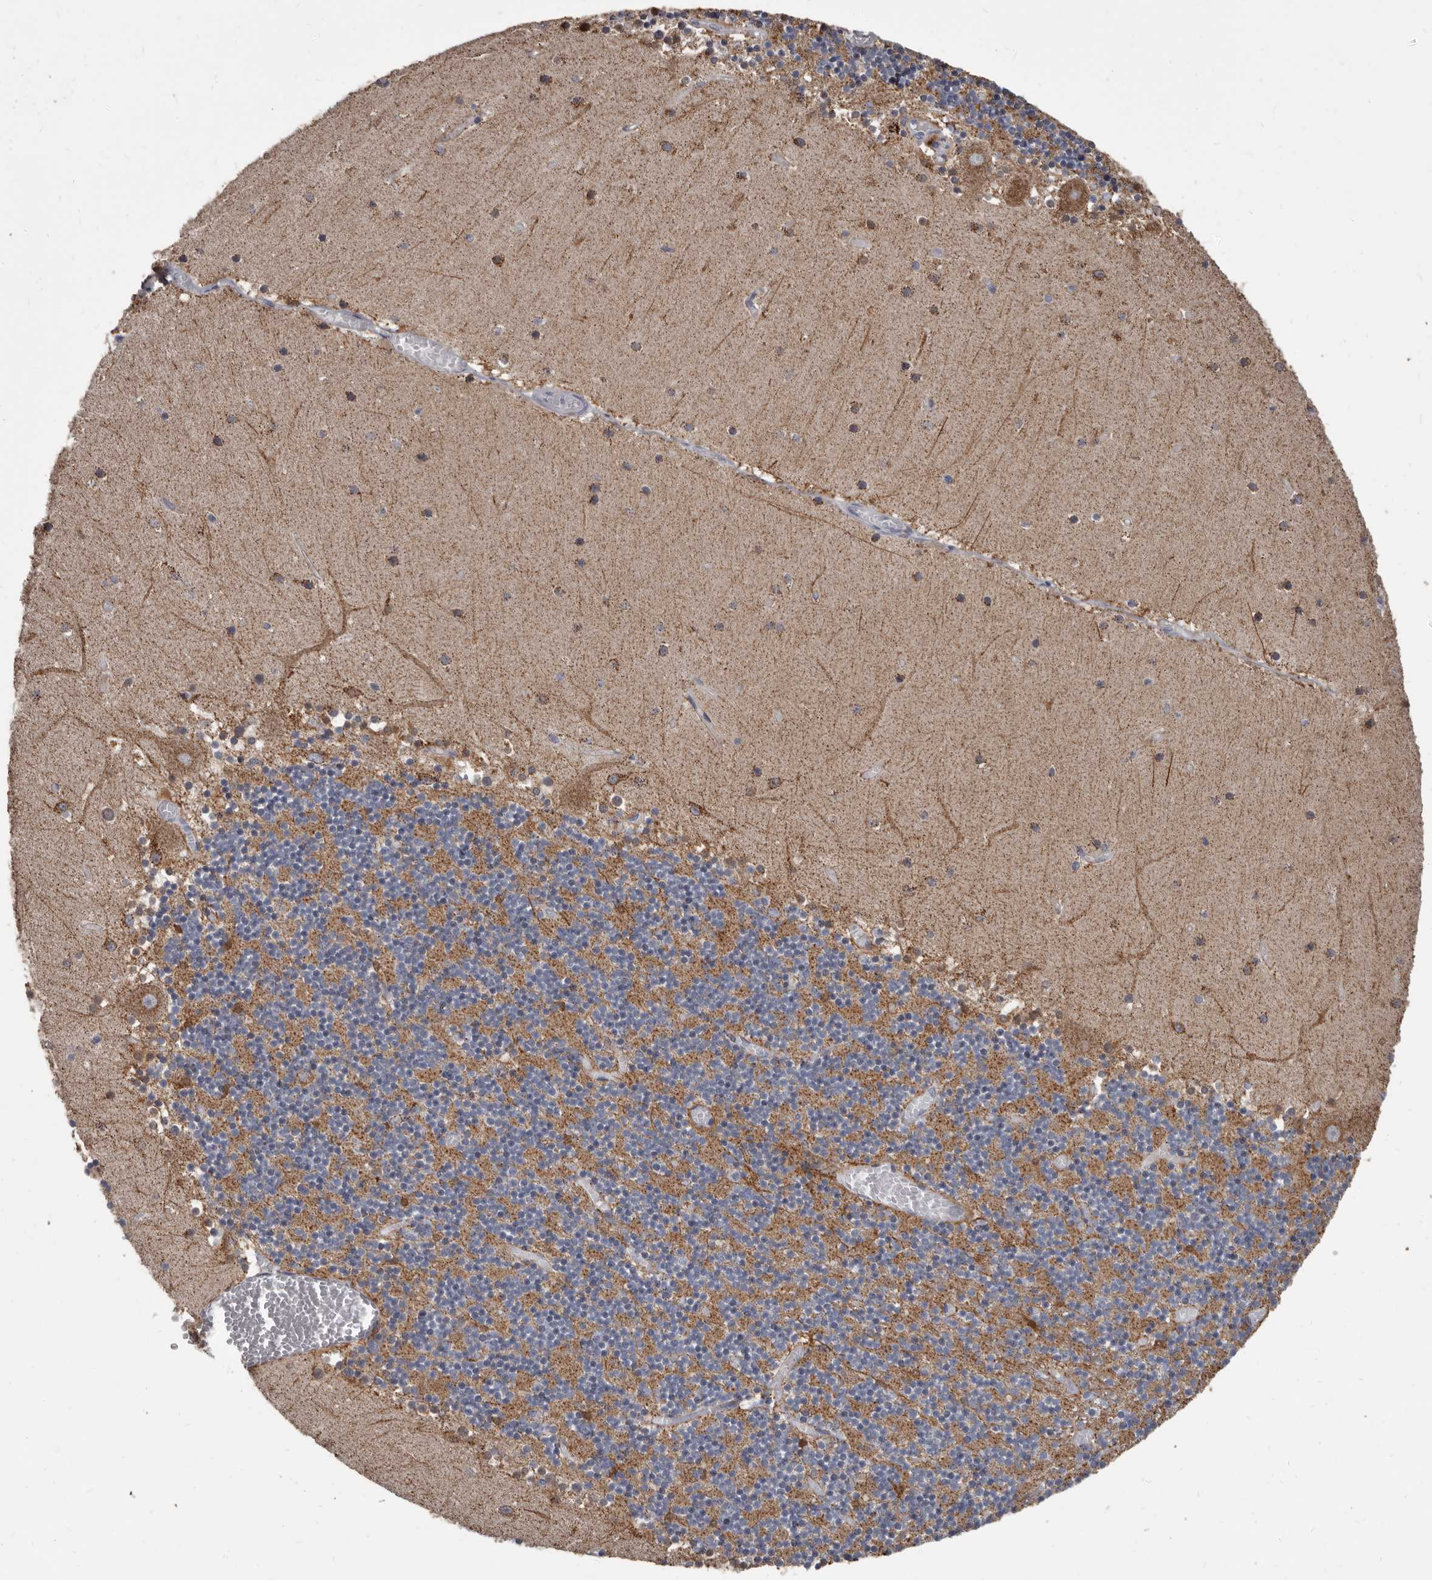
{"staining": {"intensity": "moderate", "quantity": "<25%", "location": "cytoplasmic/membranous"}, "tissue": "cerebellum", "cell_type": "Cells in granular layer", "image_type": "normal", "snomed": [{"axis": "morphology", "description": "Normal tissue, NOS"}, {"axis": "topography", "description": "Cerebellum"}], "caption": "The micrograph displays staining of unremarkable cerebellum, revealing moderate cytoplasmic/membranous protein expression (brown color) within cells in granular layer.", "gene": "ALDH5A1", "patient": {"sex": "female", "age": 28}}